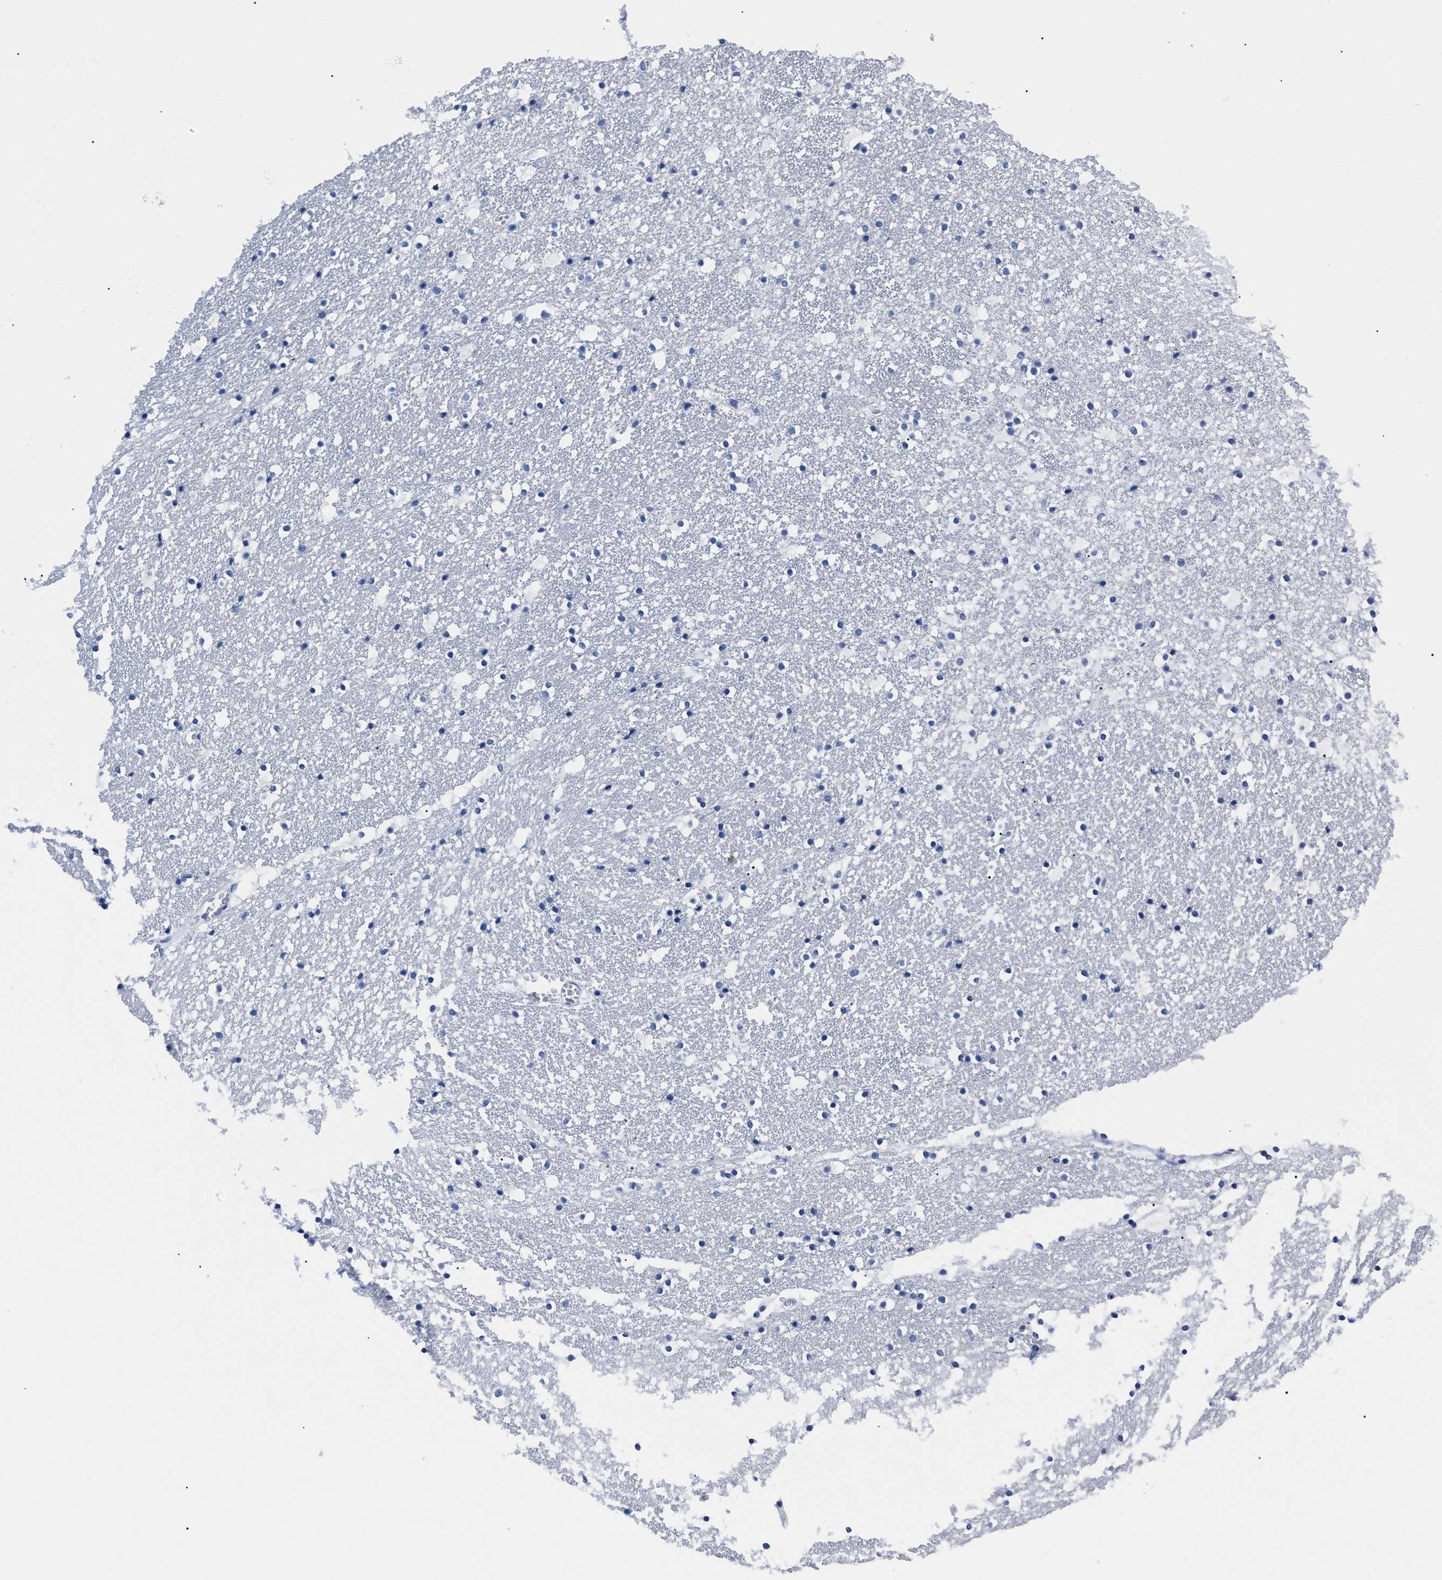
{"staining": {"intensity": "negative", "quantity": "none", "location": "none"}, "tissue": "caudate", "cell_type": "Glial cells", "image_type": "normal", "snomed": [{"axis": "morphology", "description": "Normal tissue, NOS"}, {"axis": "topography", "description": "Lateral ventricle wall"}], "caption": "A histopathology image of caudate stained for a protein exhibits no brown staining in glial cells.", "gene": "ALPG", "patient": {"sex": "male", "age": 45}}